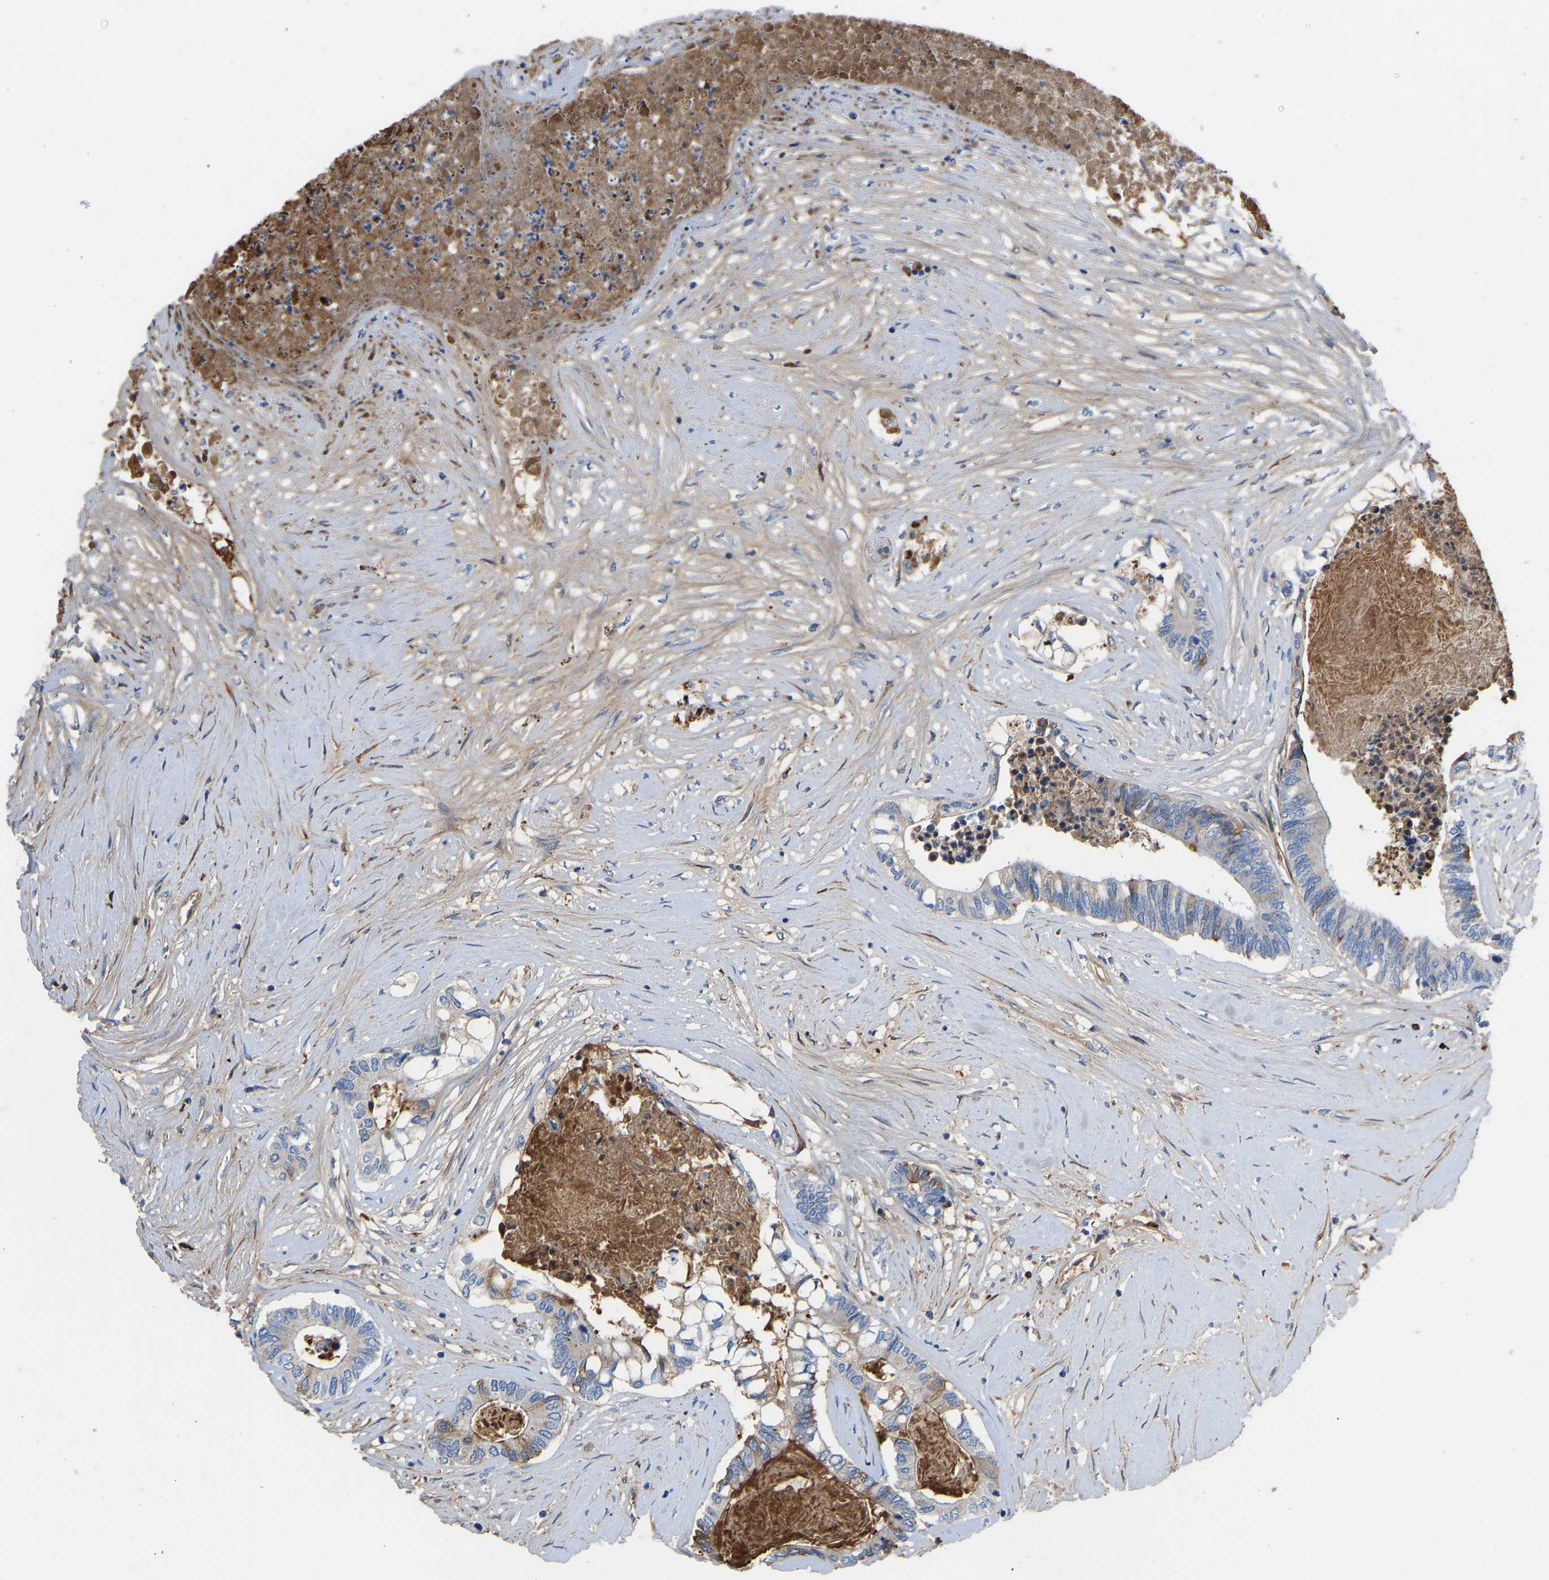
{"staining": {"intensity": "weak", "quantity": "<25%", "location": "cytoplasmic/membranous"}, "tissue": "colorectal cancer", "cell_type": "Tumor cells", "image_type": "cancer", "snomed": [{"axis": "morphology", "description": "Adenocarcinoma, NOS"}, {"axis": "topography", "description": "Rectum"}], "caption": "This image is of adenocarcinoma (colorectal) stained with IHC to label a protein in brown with the nuclei are counter-stained blue. There is no positivity in tumor cells. The staining was performed using DAB to visualize the protein expression in brown, while the nuclei were stained in blue with hematoxylin (Magnification: 20x).", "gene": "HSPG2", "patient": {"sex": "male", "age": 63}}